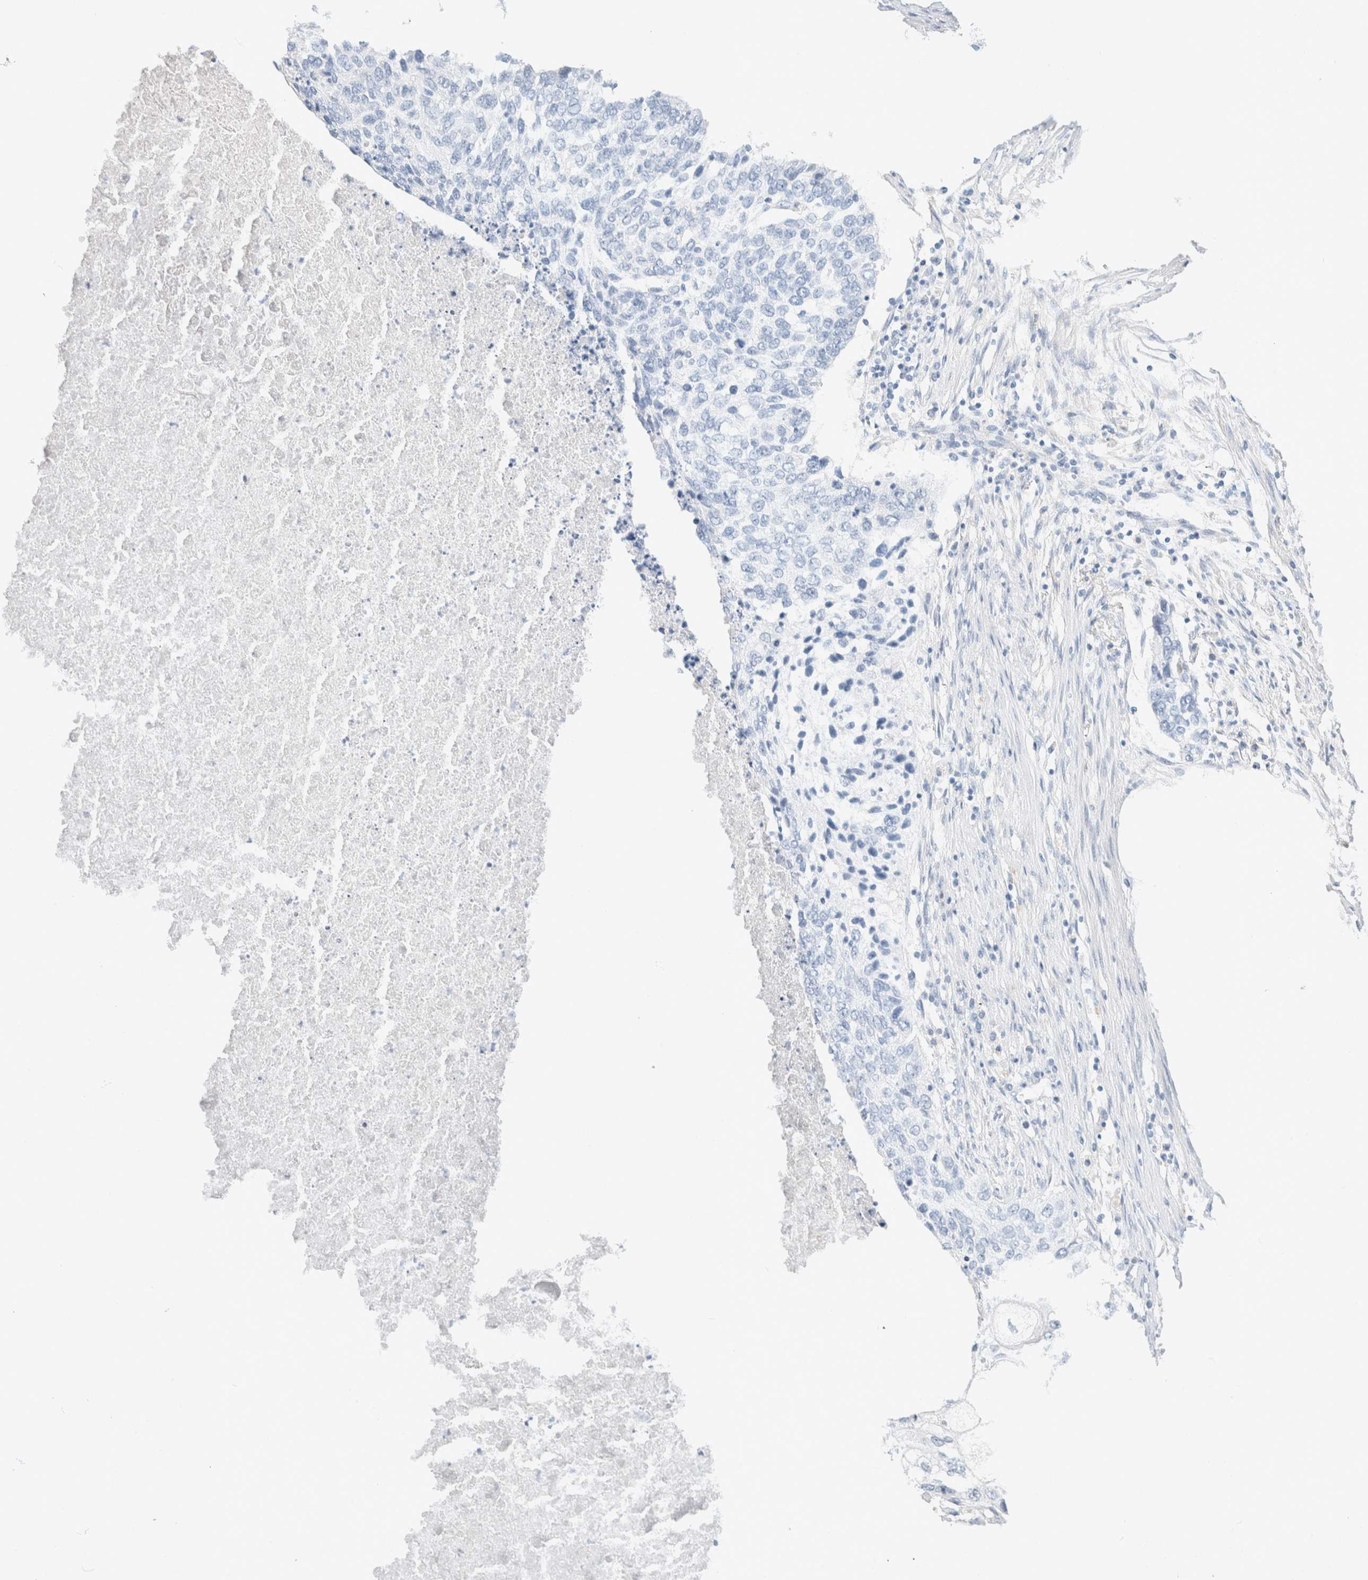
{"staining": {"intensity": "negative", "quantity": "none", "location": "none"}, "tissue": "lung cancer", "cell_type": "Tumor cells", "image_type": "cancer", "snomed": [{"axis": "morphology", "description": "Squamous cell carcinoma, NOS"}, {"axis": "topography", "description": "Lung"}], "caption": "DAB immunohistochemical staining of lung cancer displays no significant expression in tumor cells.", "gene": "CPQ", "patient": {"sex": "female", "age": 63}}